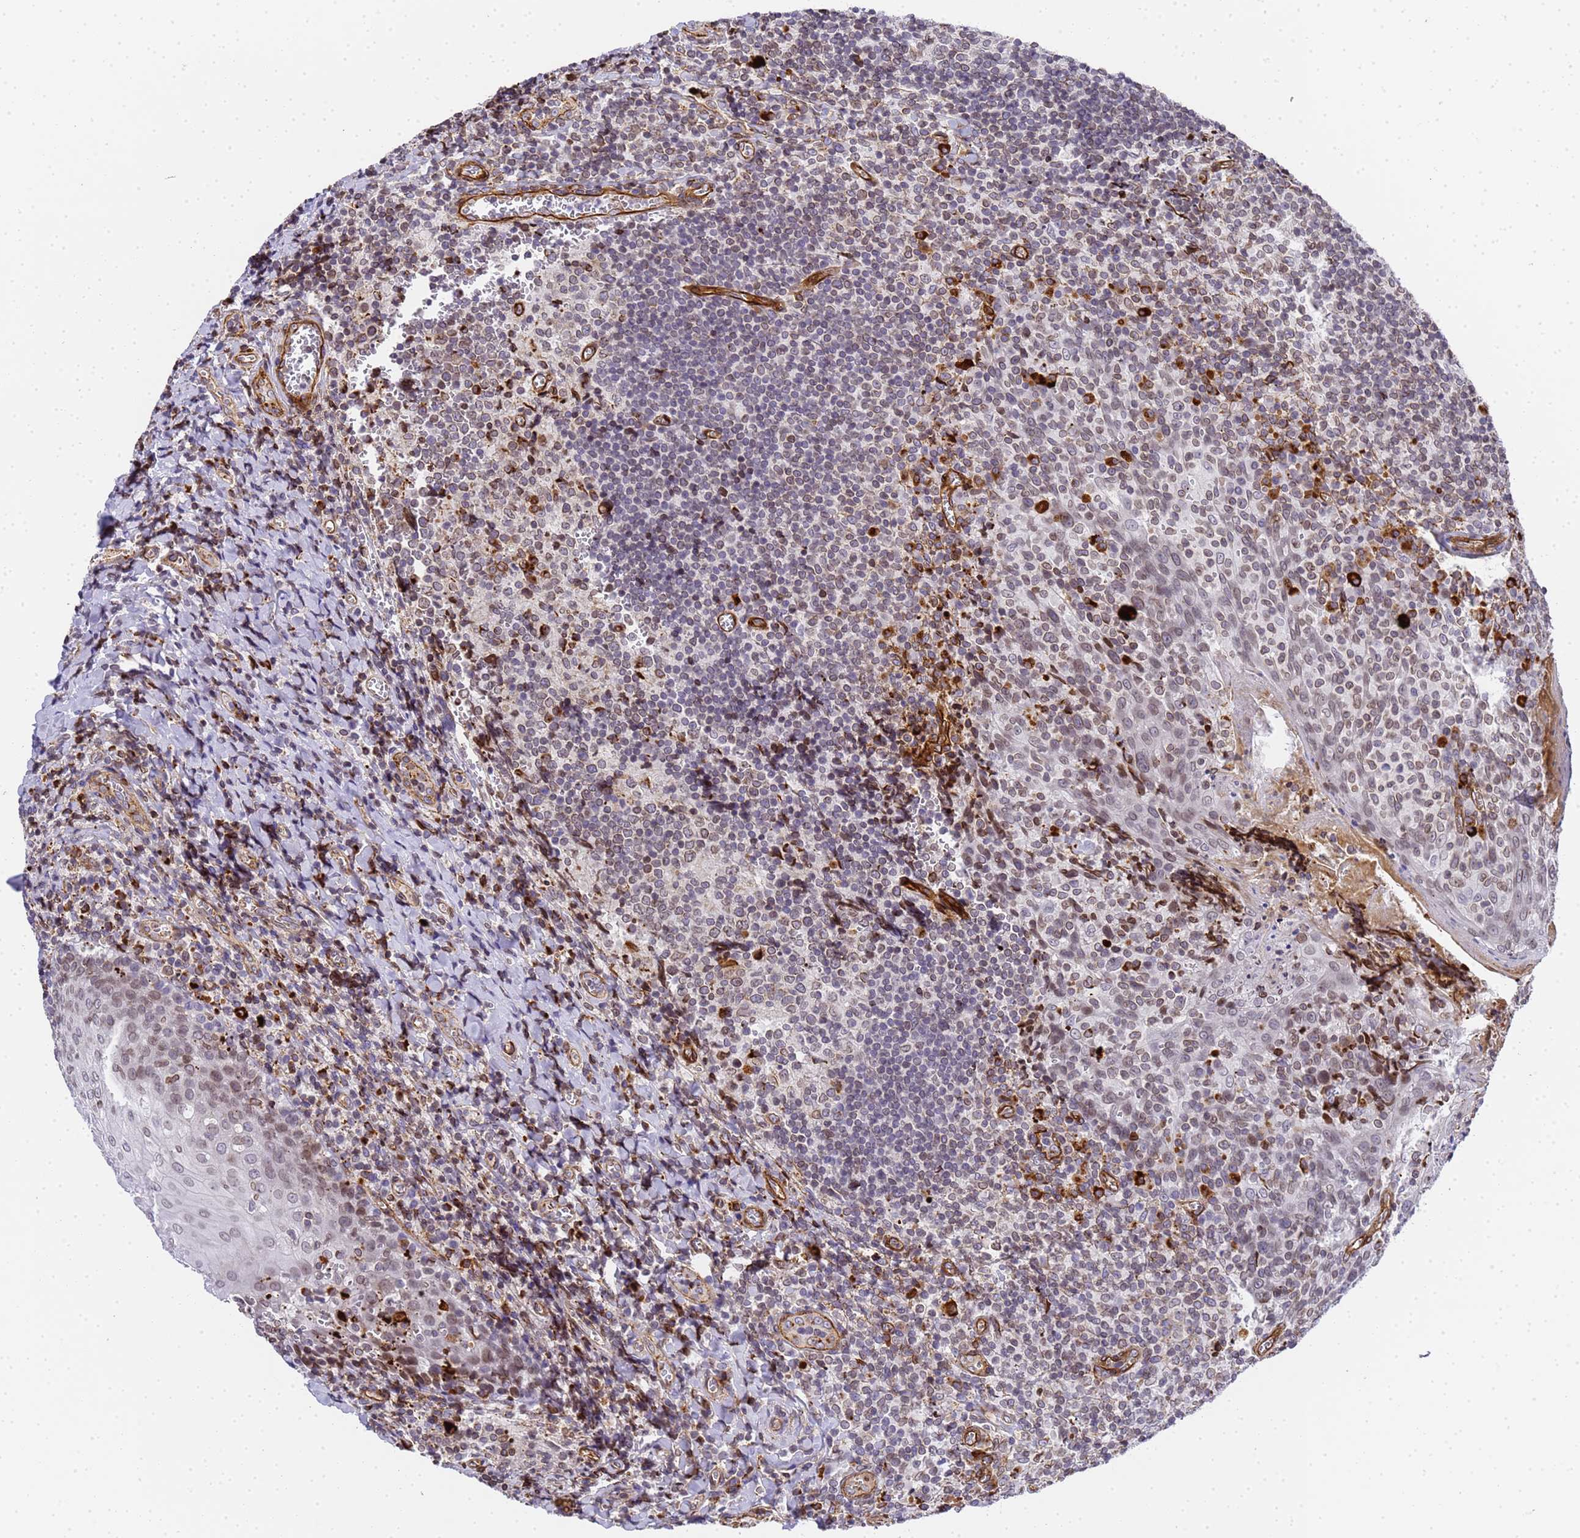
{"staining": {"intensity": "weak", "quantity": "<25%", "location": "cytoplasmic/membranous"}, "tissue": "tonsil", "cell_type": "Germinal center cells", "image_type": "normal", "snomed": [{"axis": "morphology", "description": "Normal tissue, NOS"}, {"axis": "topography", "description": "Tonsil"}], "caption": "DAB (3,3'-diaminobenzidine) immunohistochemical staining of benign human tonsil exhibits no significant positivity in germinal center cells.", "gene": "IGFBP7", "patient": {"sex": "male", "age": 27}}